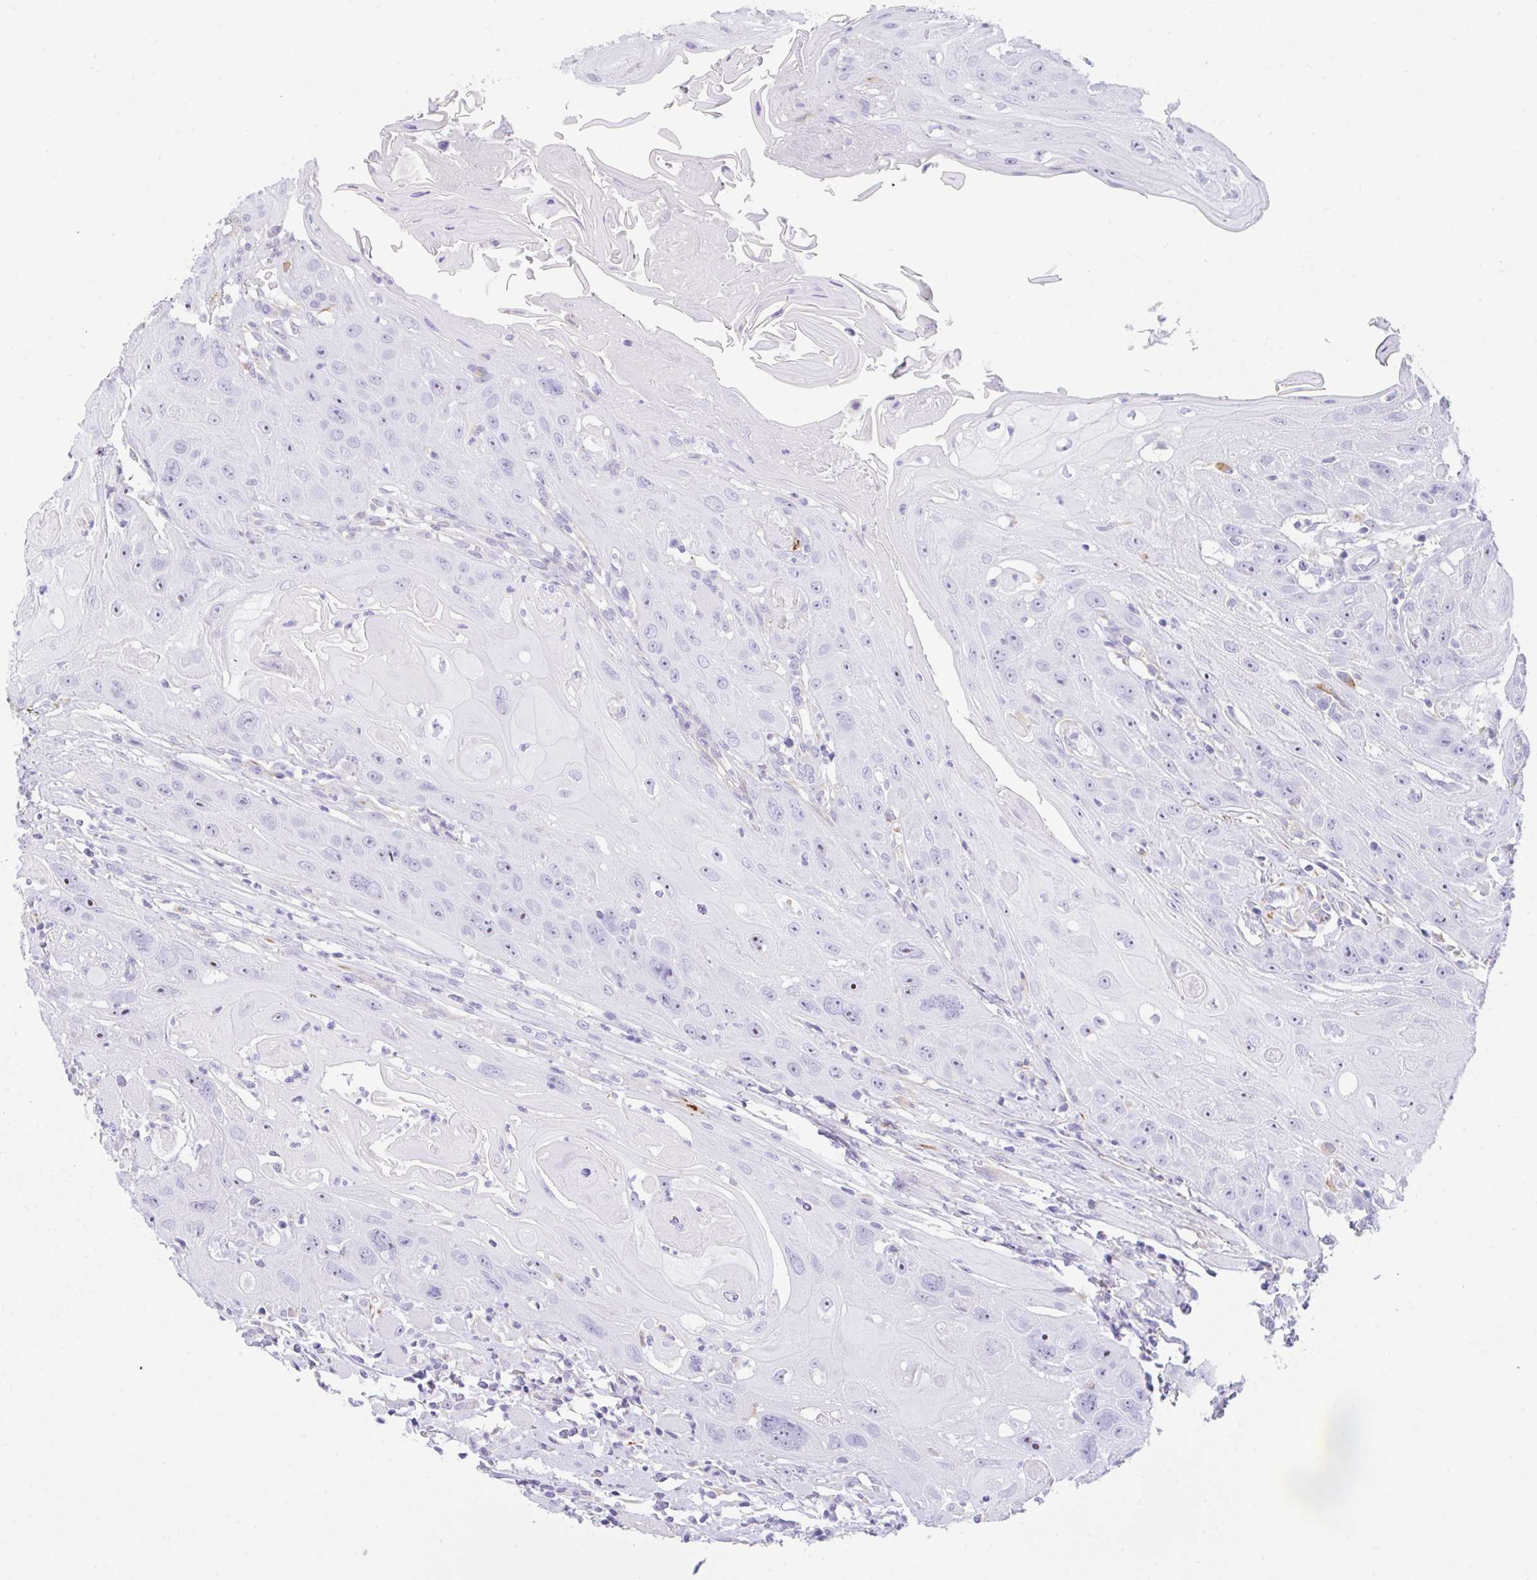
{"staining": {"intensity": "negative", "quantity": "none", "location": "none"}, "tissue": "head and neck cancer", "cell_type": "Tumor cells", "image_type": "cancer", "snomed": [{"axis": "morphology", "description": "Squamous cell carcinoma, NOS"}, {"axis": "topography", "description": "Head-Neck"}], "caption": "Human head and neck cancer (squamous cell carcinoma) stained for a protein using immunohistochemistry demonstrates no expression in tumor cells.", "gene": "NDUFAF8", "patient": {"sex": "female", "age": 59}}